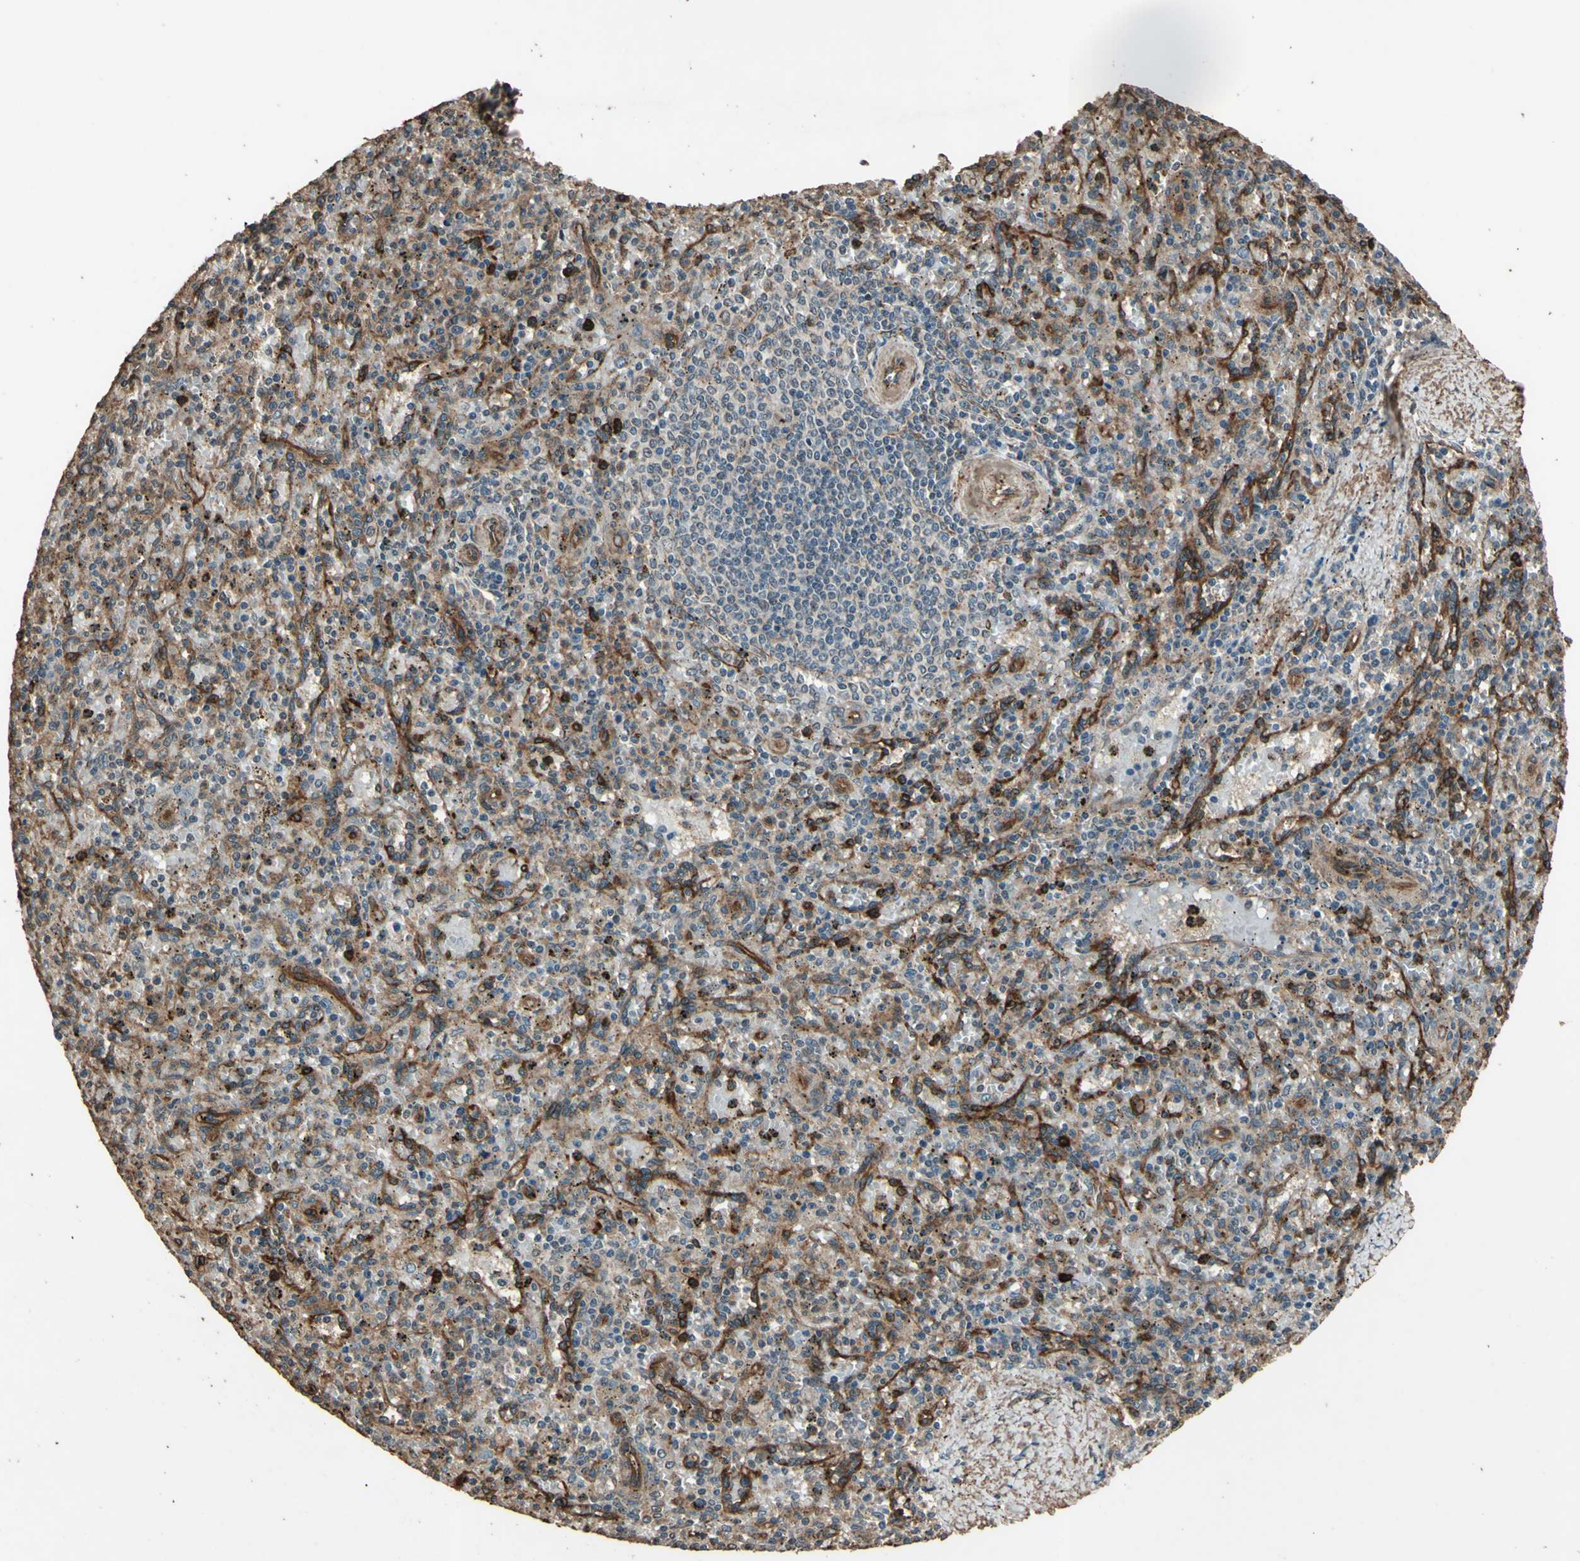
{"staining": {"intensity": "weak", "quantity": "25%-75%", "location": "cytoplasmic/membranous"}, "tissue": "spleen", "cell_type": "Cells in red pulp", "image_type": "normal", "snomed": [{"axis": "morphology", "description": "Normal tissue, NOS"}, {"axis": "topography", "description": "Spleen"}], "caption": "DAB (3,3'-diaminobenzidine) immunohistochemical staining of benign human spleen reveals weak cytoplasmic/membranous protein expression in about 25%-75% of cells in red pulp. The protein of interest is shown in brown color, while the nuclei are stained blue.", "gene": "TSPO", "patient": {"sex": "male", "age": 72}}